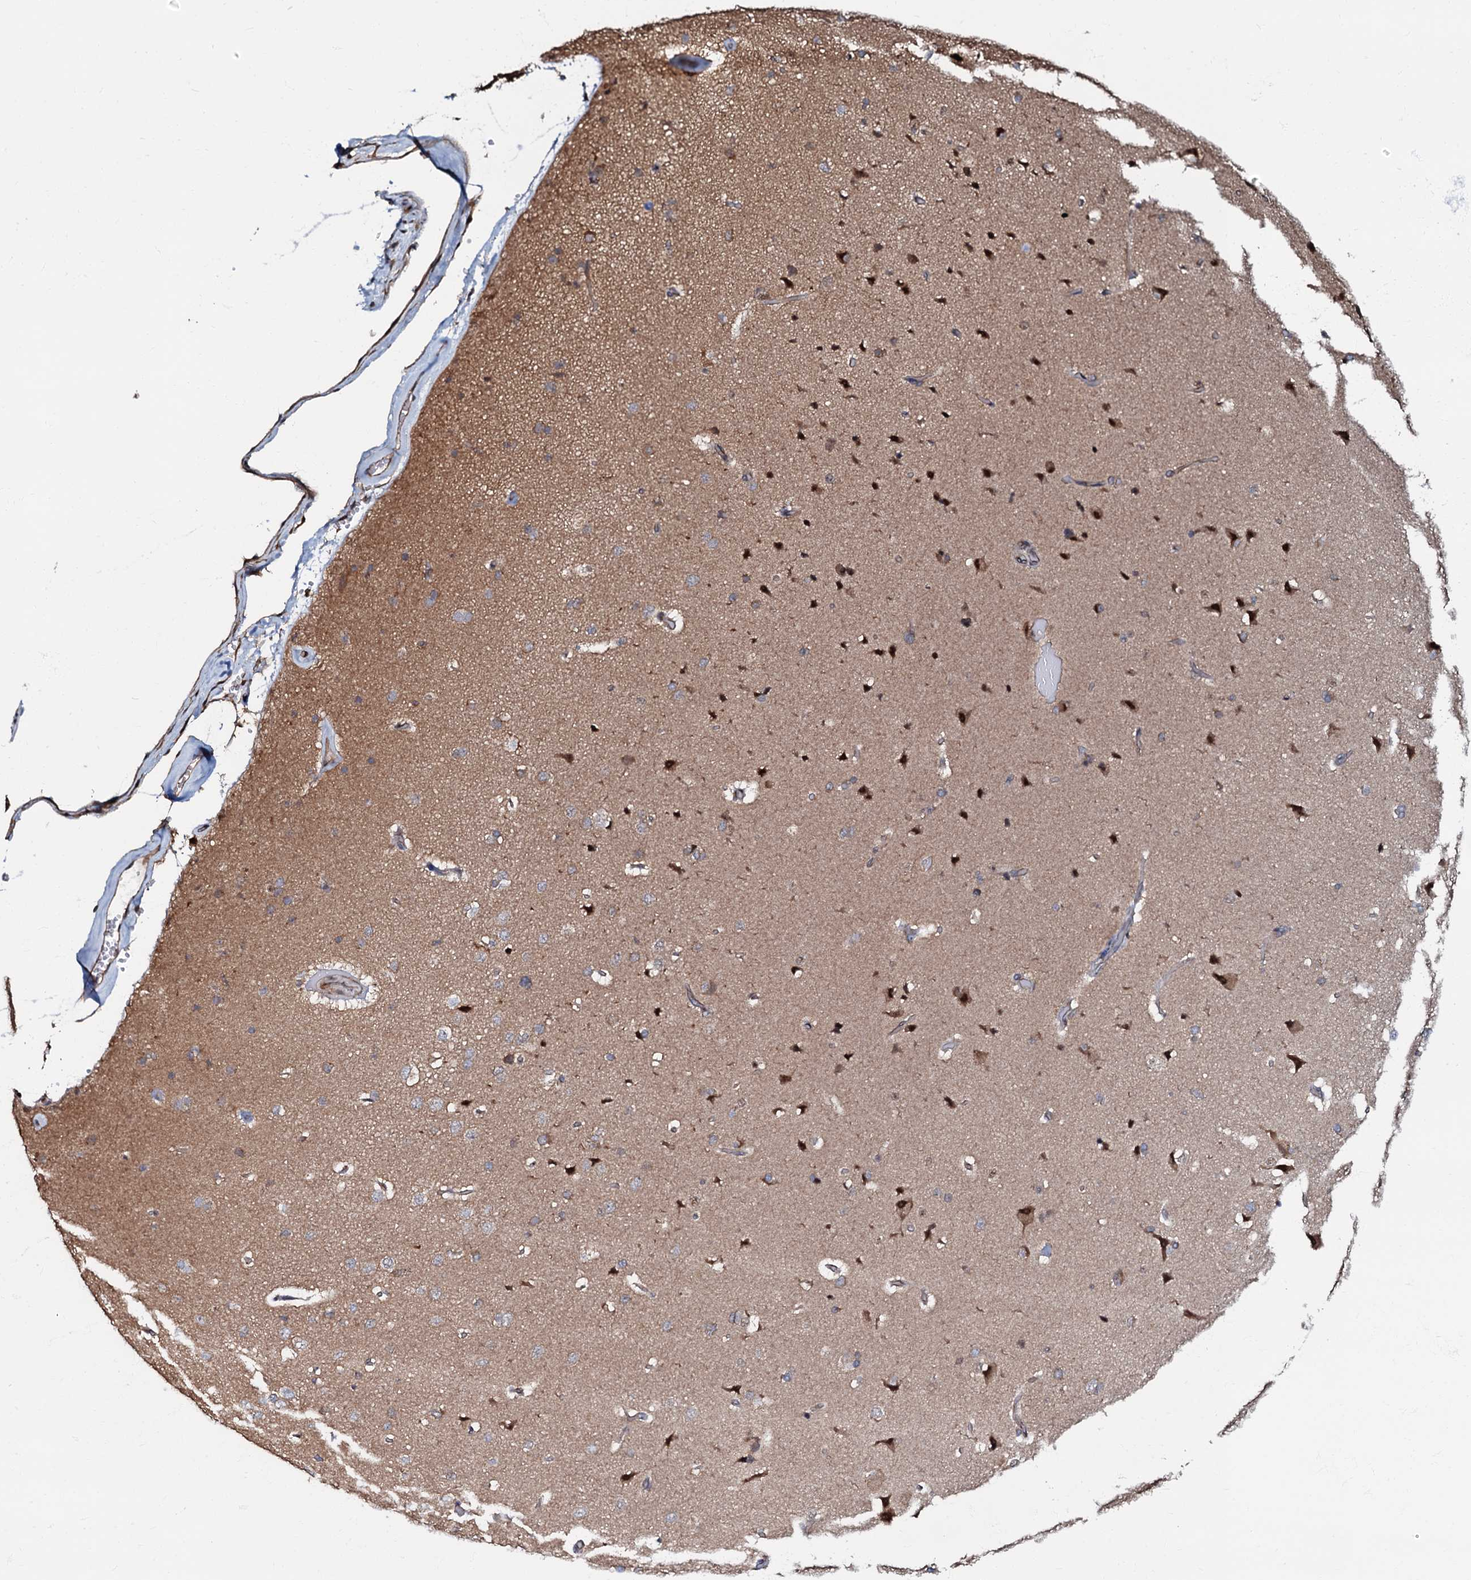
{"staining": {"intensity": "moderate", "quantity": "25%-75%", "location": "cytoplasmic/membranous"}, "tissue": "cerebral cortex", "cell_type": "Endothelial cells", "image_type": "normal", "snomed": [{"axis": "morphology", "description": "Normal tissue, NOS"}, {"axis": "topography", "description": "Cerebral cortex"}], "caption": "Brown immunohistochemical staining in benign cerebral cortex demonstrates moderate cytoplasmic/membranous positivity in approximately 25%-75% of endothelial cells.", "gene": "OSBP", "patient": {"sex": "male", "age": 62}}